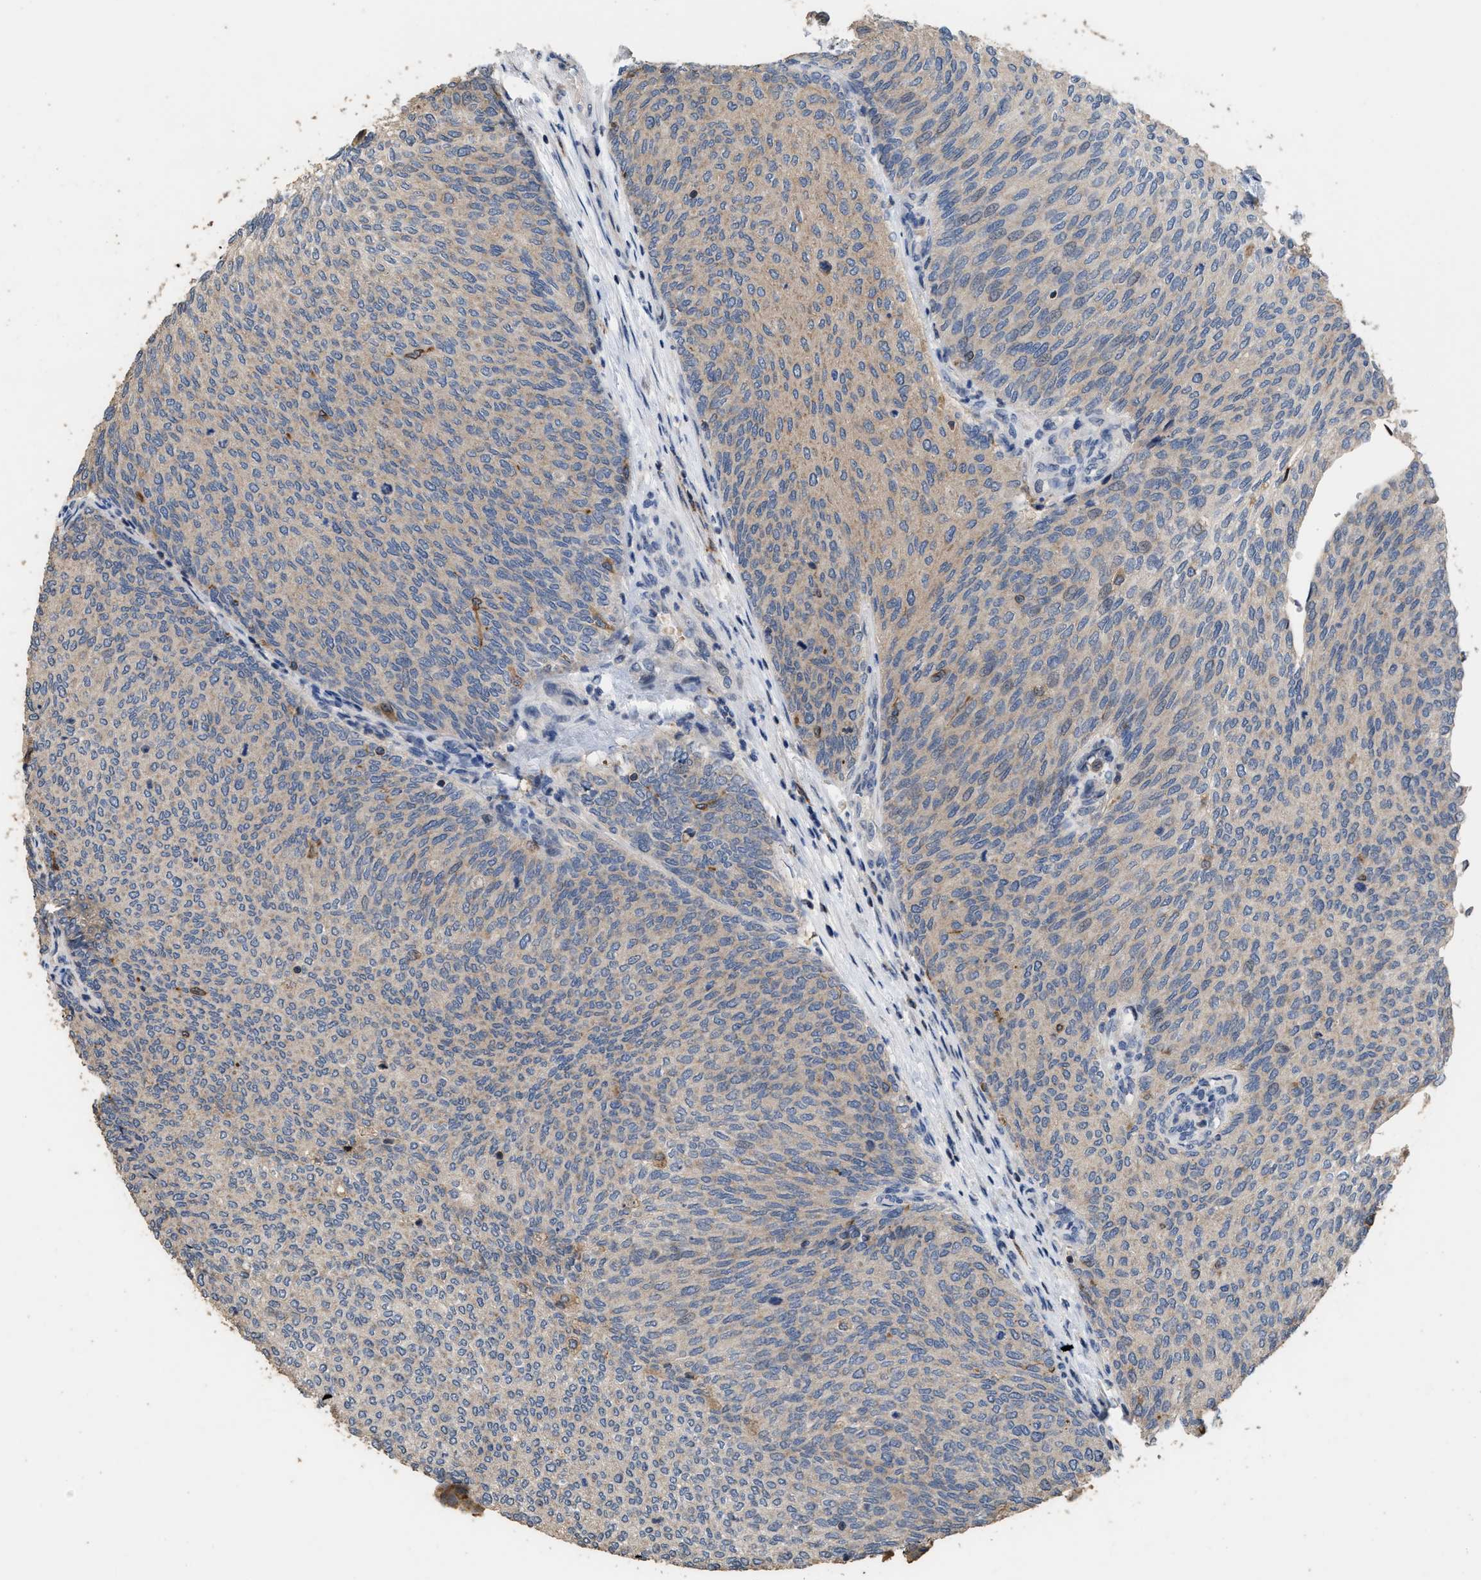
{"staining": {"intensity": "weak", "quantity": ">75%", "location": "cytoplasmic/membranous"}, "tissue": "urothelial cancer", "cell_type": "Tumor cells", "image_type": "cancer", "snomed": [{"axis": "morphology", "description": "Urothelial carcinoma, Low grade"}, {"axis": "topography", "description": "Urinary bladder"}], "caption": "Tumor cells show low levels of weak cytoplasmic/membranous expression in about >75% of cells in human low-grade urothelial carcinoma.", "gene": "TDRKH", "patient": {"sex": "female", "age": 79}}